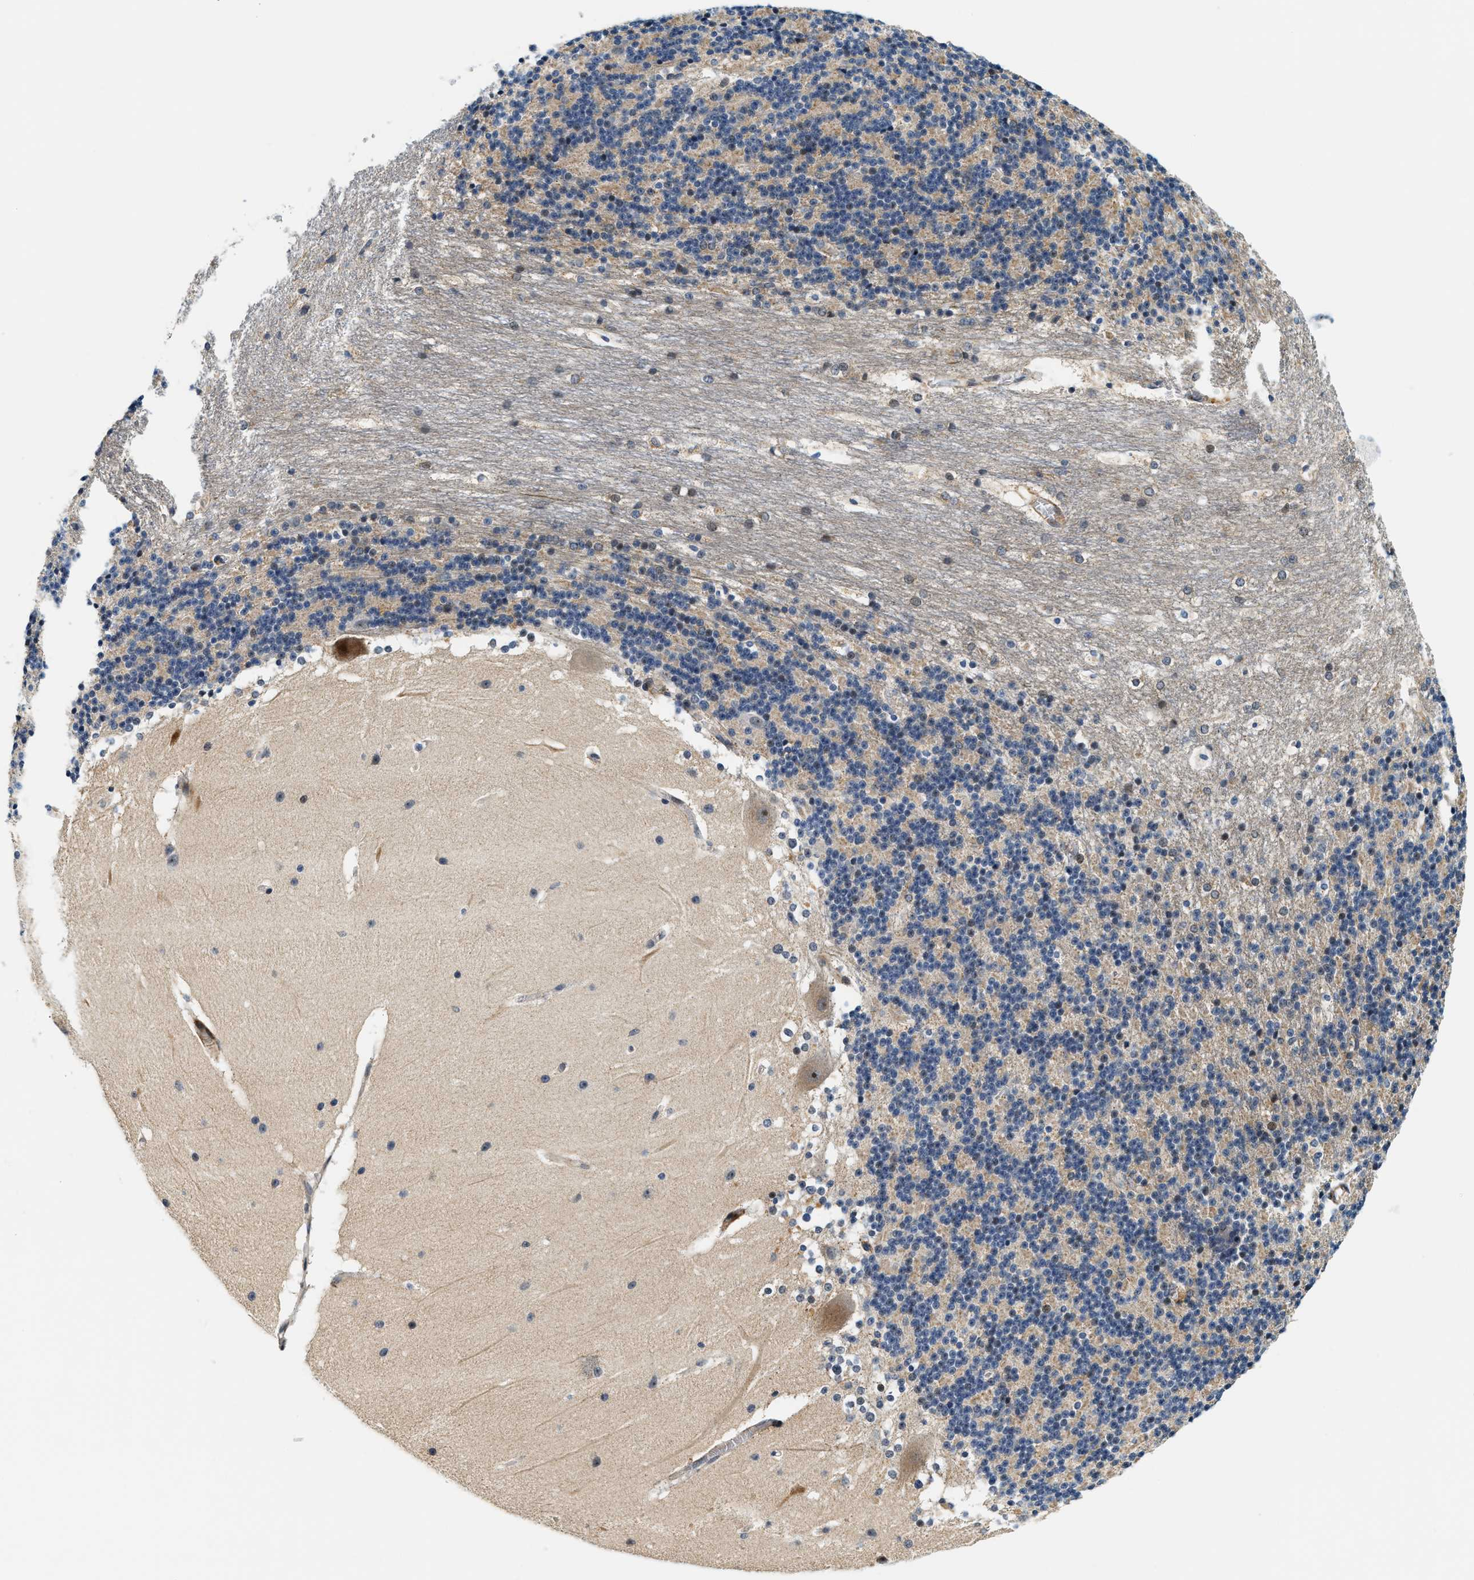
{"staining": {"intensity": "moderate", "quantity": ">75%", "location": "cytoplasmic/membranous"}, "tissue": "cerebellum", "cell_type": "Cells in granular layer", "image_type": "normal", "snomed": [{"axis": "morphology", "description": "Normal tissue, NOS"}, {"axis": "topography", "description": "Cerebellum"}], "caption": "The image demonstrates immunohistochemical staining of benign cerebellum. There is moderate cytoplasmic/membranous staining is present in about >75% of cells in granular layer. The protein is stained brown, and the nuclei are stained in blue (DAB (3,3'-diaminobenzidine) IHC with brightfield microscopy, high magnification).", "gene": "SAMD9", "patient": {"sex": "female", "age": 19}}